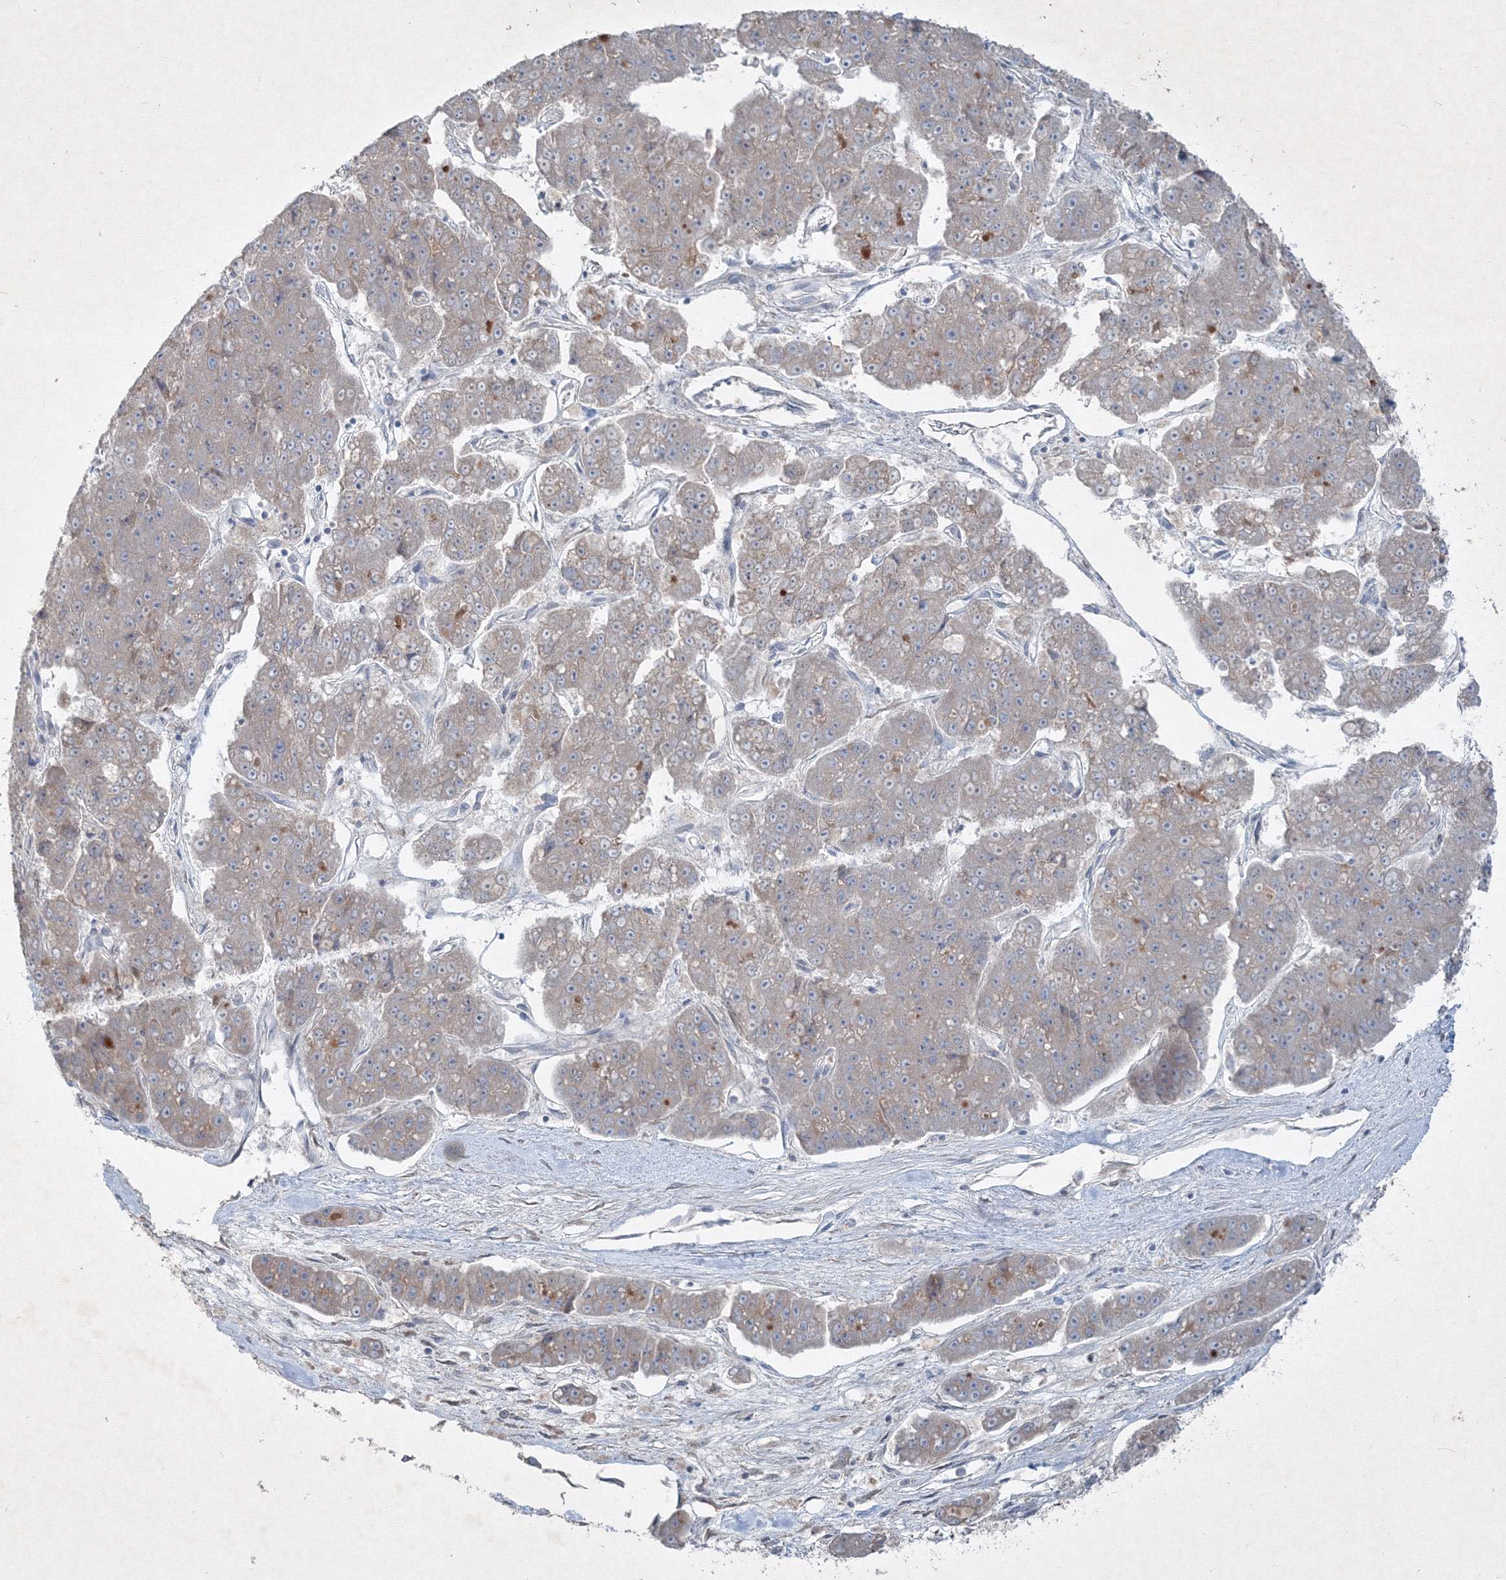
{"staining": {"intensity": "negative", "quantity": "none", "location": "none"}, "tissue": "pancreatic cancer", "cell_type": "Tumor cells", "image_type": "cancer", "snomed": [{"axis": "morphology", "description": "Adenocarcinoma, NOS"}, {"axis": "topography", "description": "Pancreas"}], "caption": "A histopathology image of adenocarcinoma (pancreatic) stained for a protein exhibits no brown staining in tumor cells.", "gene": "IFNAR1", "patient": {"sex": "male", "age": 50}}